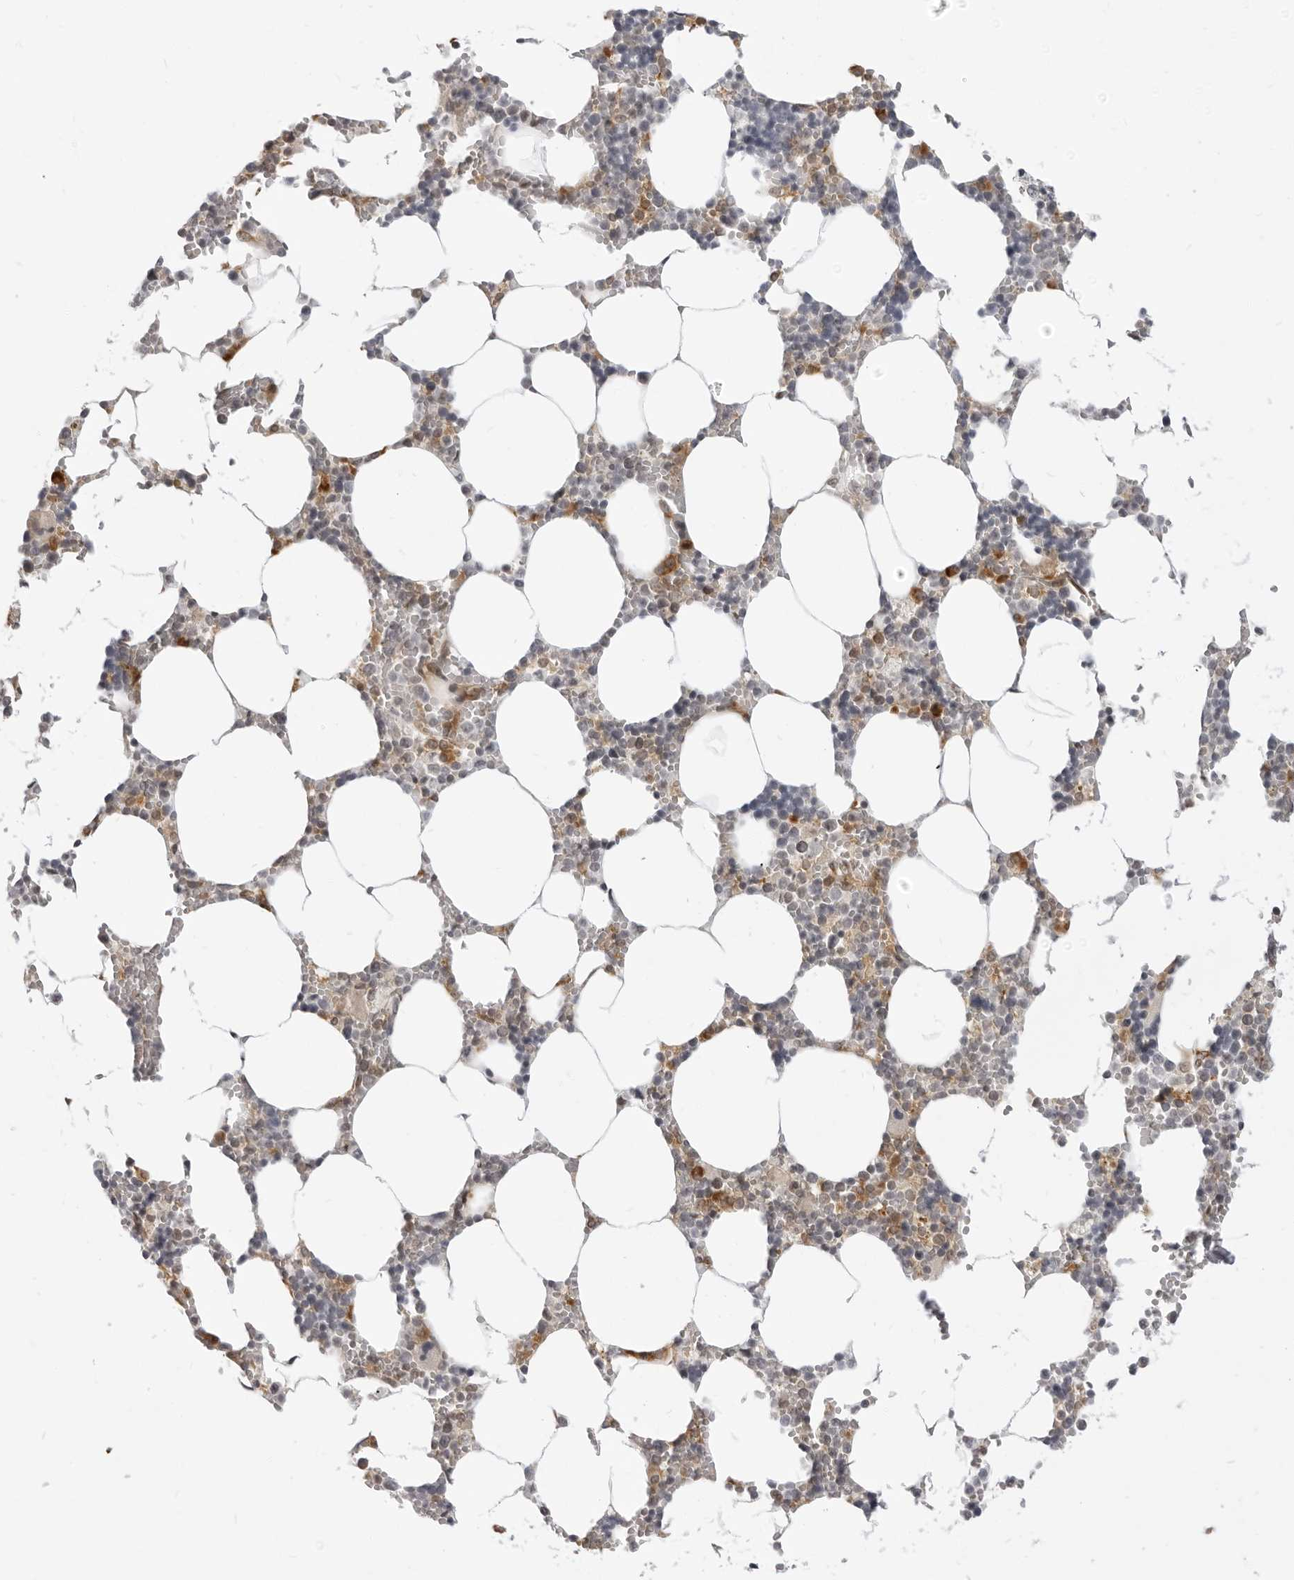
{"staining": {"intensity": "moderate", "quantity": "25%-75%", "location": "cytoplasmic/membranous"}, "tissue": "bone marrow", "cell_type": "Hematopoietic cells", "image_type": "normal", "snomed": [{"axis": "morphology", "description": "Normal tissue, NOS"}, {"axis": "topography", "description": "Bone marrow"}], "caption": "Protein expression analysis of normal human bone marrow reveals moderate cytoplasmic/membranous expression in about 25%-75% of hematopoietic cells. (DAB (3,3'-diaminobenzidine) = brown stain, brightfield microscopy at high magnification).", "gene": "SRGAP2", "patient": {"sex": "male", "age": 70}}